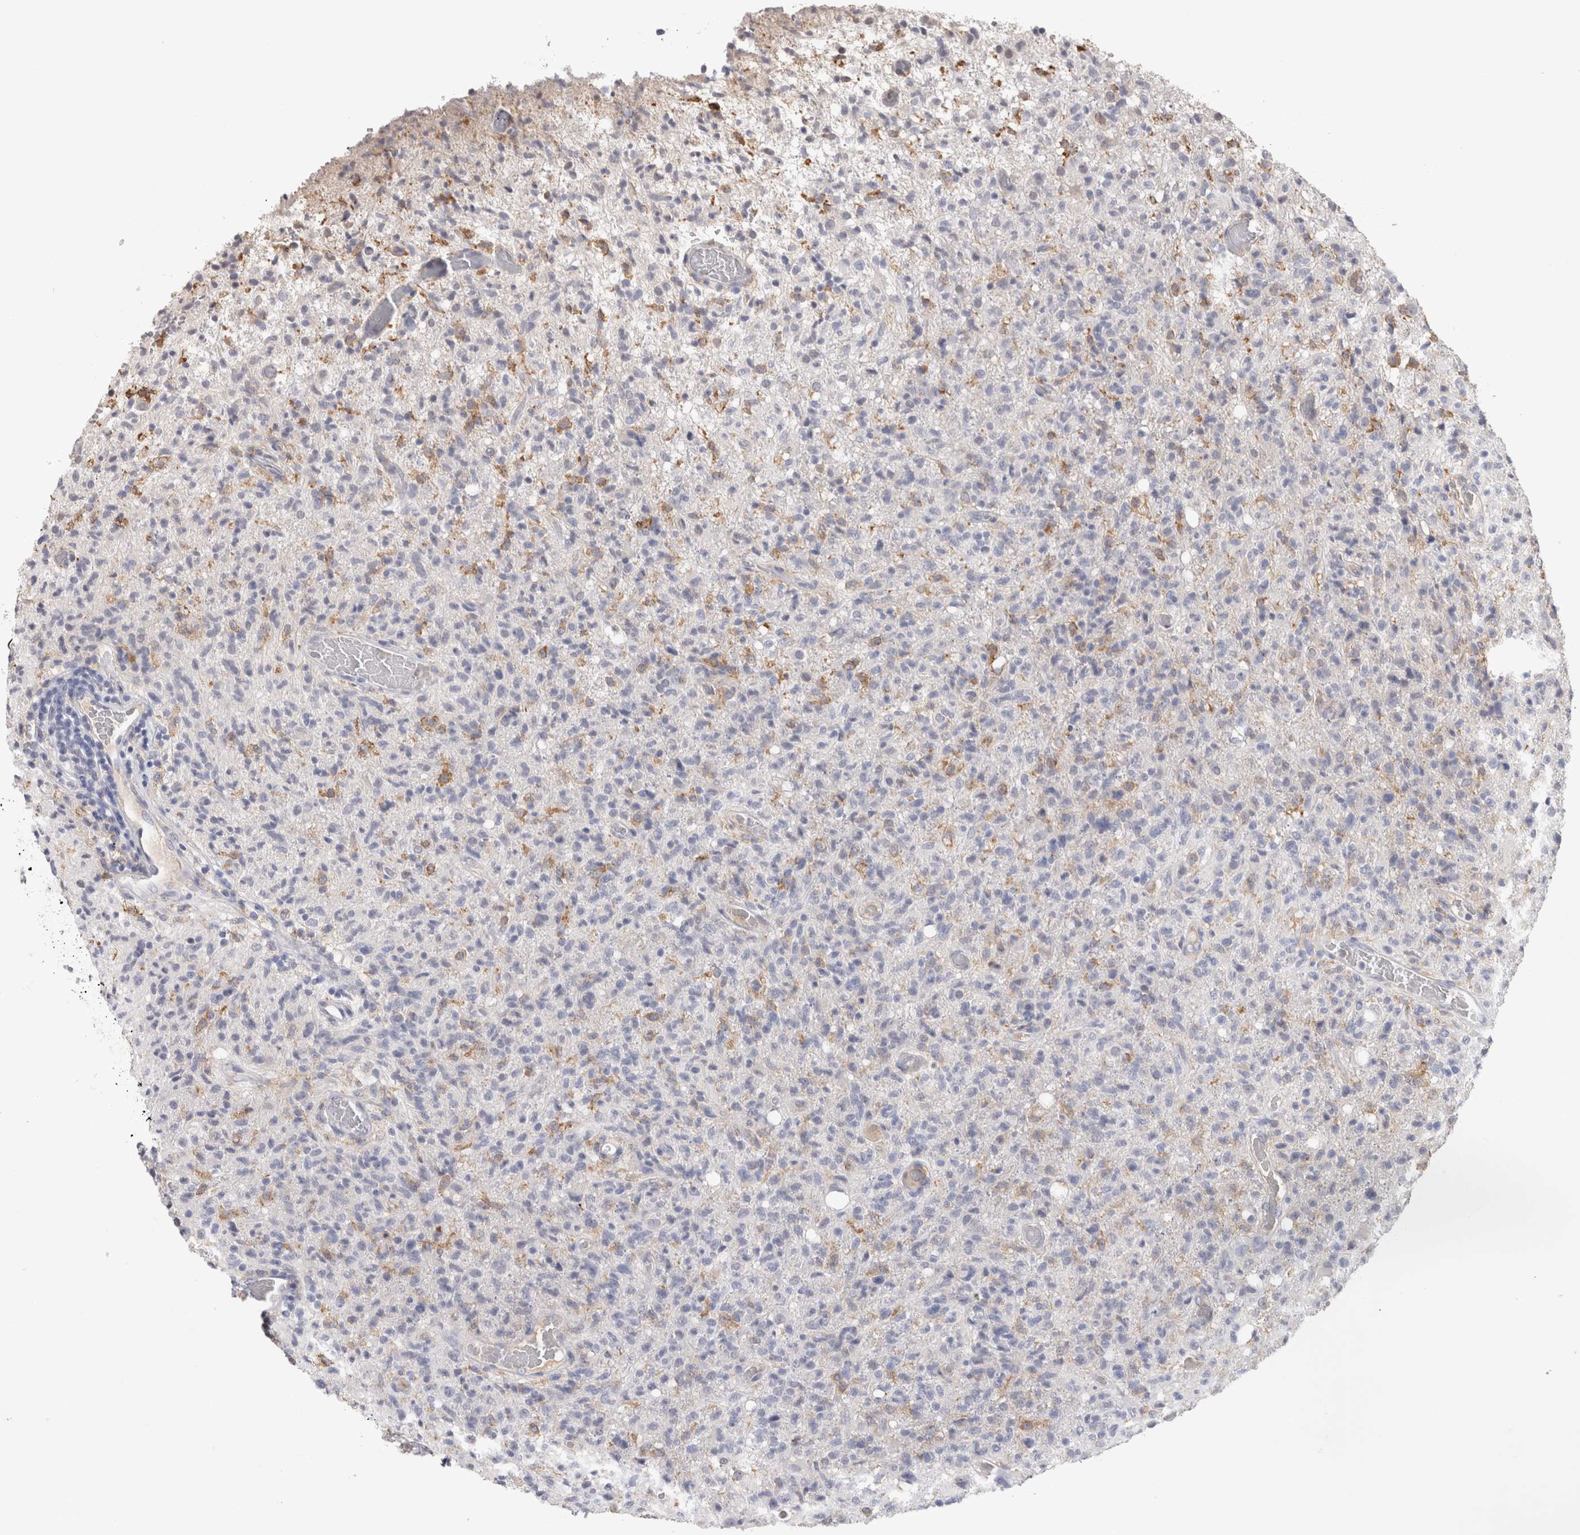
{"staining": {"intensity": "negative", "quantity": "none", "location": "none"}, "tissue": "glioma", "cell_type": "Tumor cells", "image_type": "cancer", "snomed": [{"axis": "morphology", "description": "Glioma, malignant, High grade"}, {"axis": "topography", "description": "Brain"}], "caption": "This is an immunohistochemistry (IHC) photomicrograph of human glioma. There is no expression in tumor cells.", "gene": "VSIG4", "patient": {"sex": "female", "age": 57}}